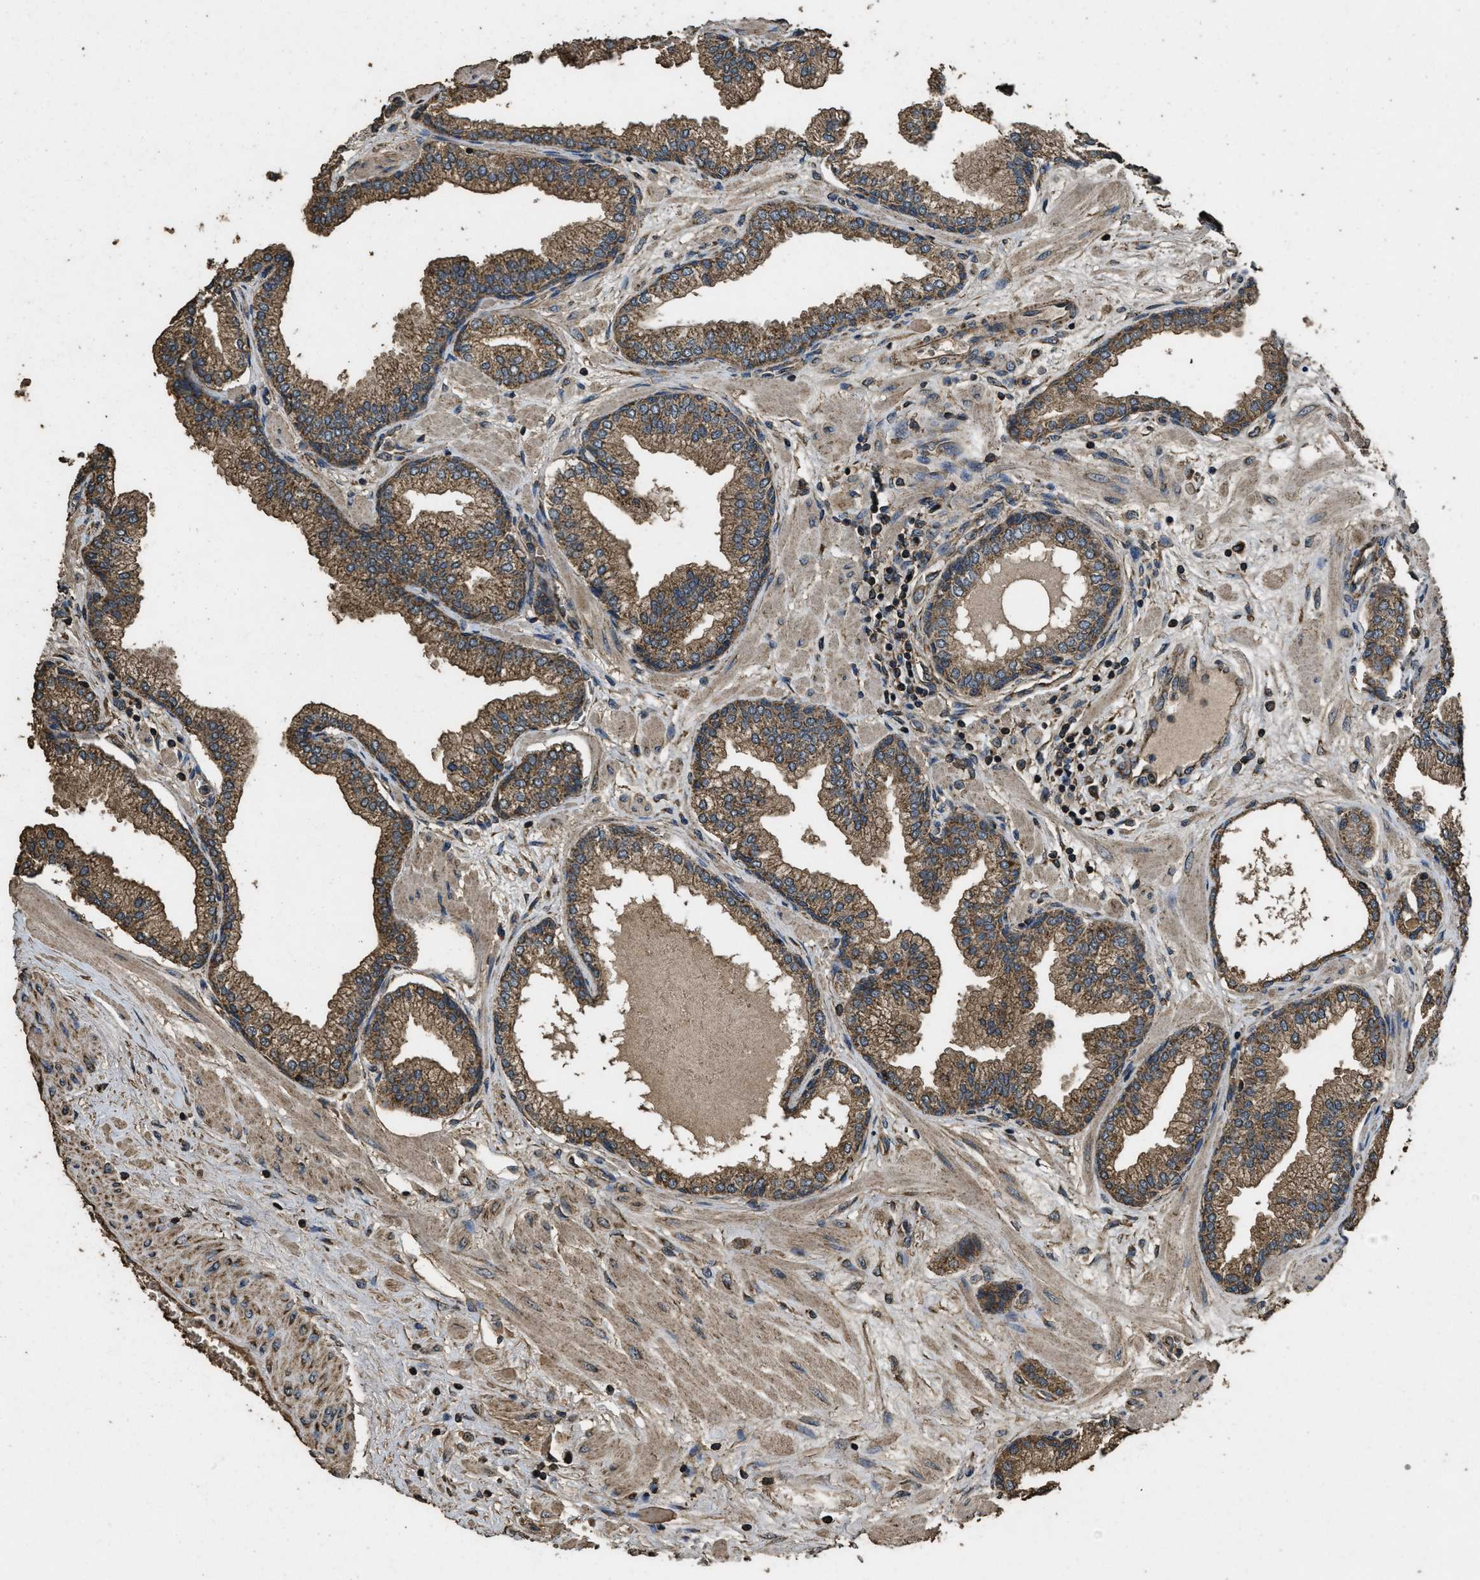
{"staining": {"intensity": "moderate", "quantity": ">75%", "location": "cytoplasmic/membranous"}, "tissue": "prostate", "cell_type": "Glandular cells", "image_type": "normal", "snomed": [{"axis": "morphology", "description": "Normal tissue, NOS"}, {"axis": "morphology", "description": "Urothelial carcinoma, Low grade"}, {"axis": "topography", "description": "Urinary bladder"}, {"axis": "topography", "description": "Prostate"}], "caption": "The image exhibits staining of normal prostate, revealing moderate cytoplasmic/membranous protein expression (brown color) within glandular cells.", "gene": "CYRIA", "patient": {"sex": "male", "age": 60}}